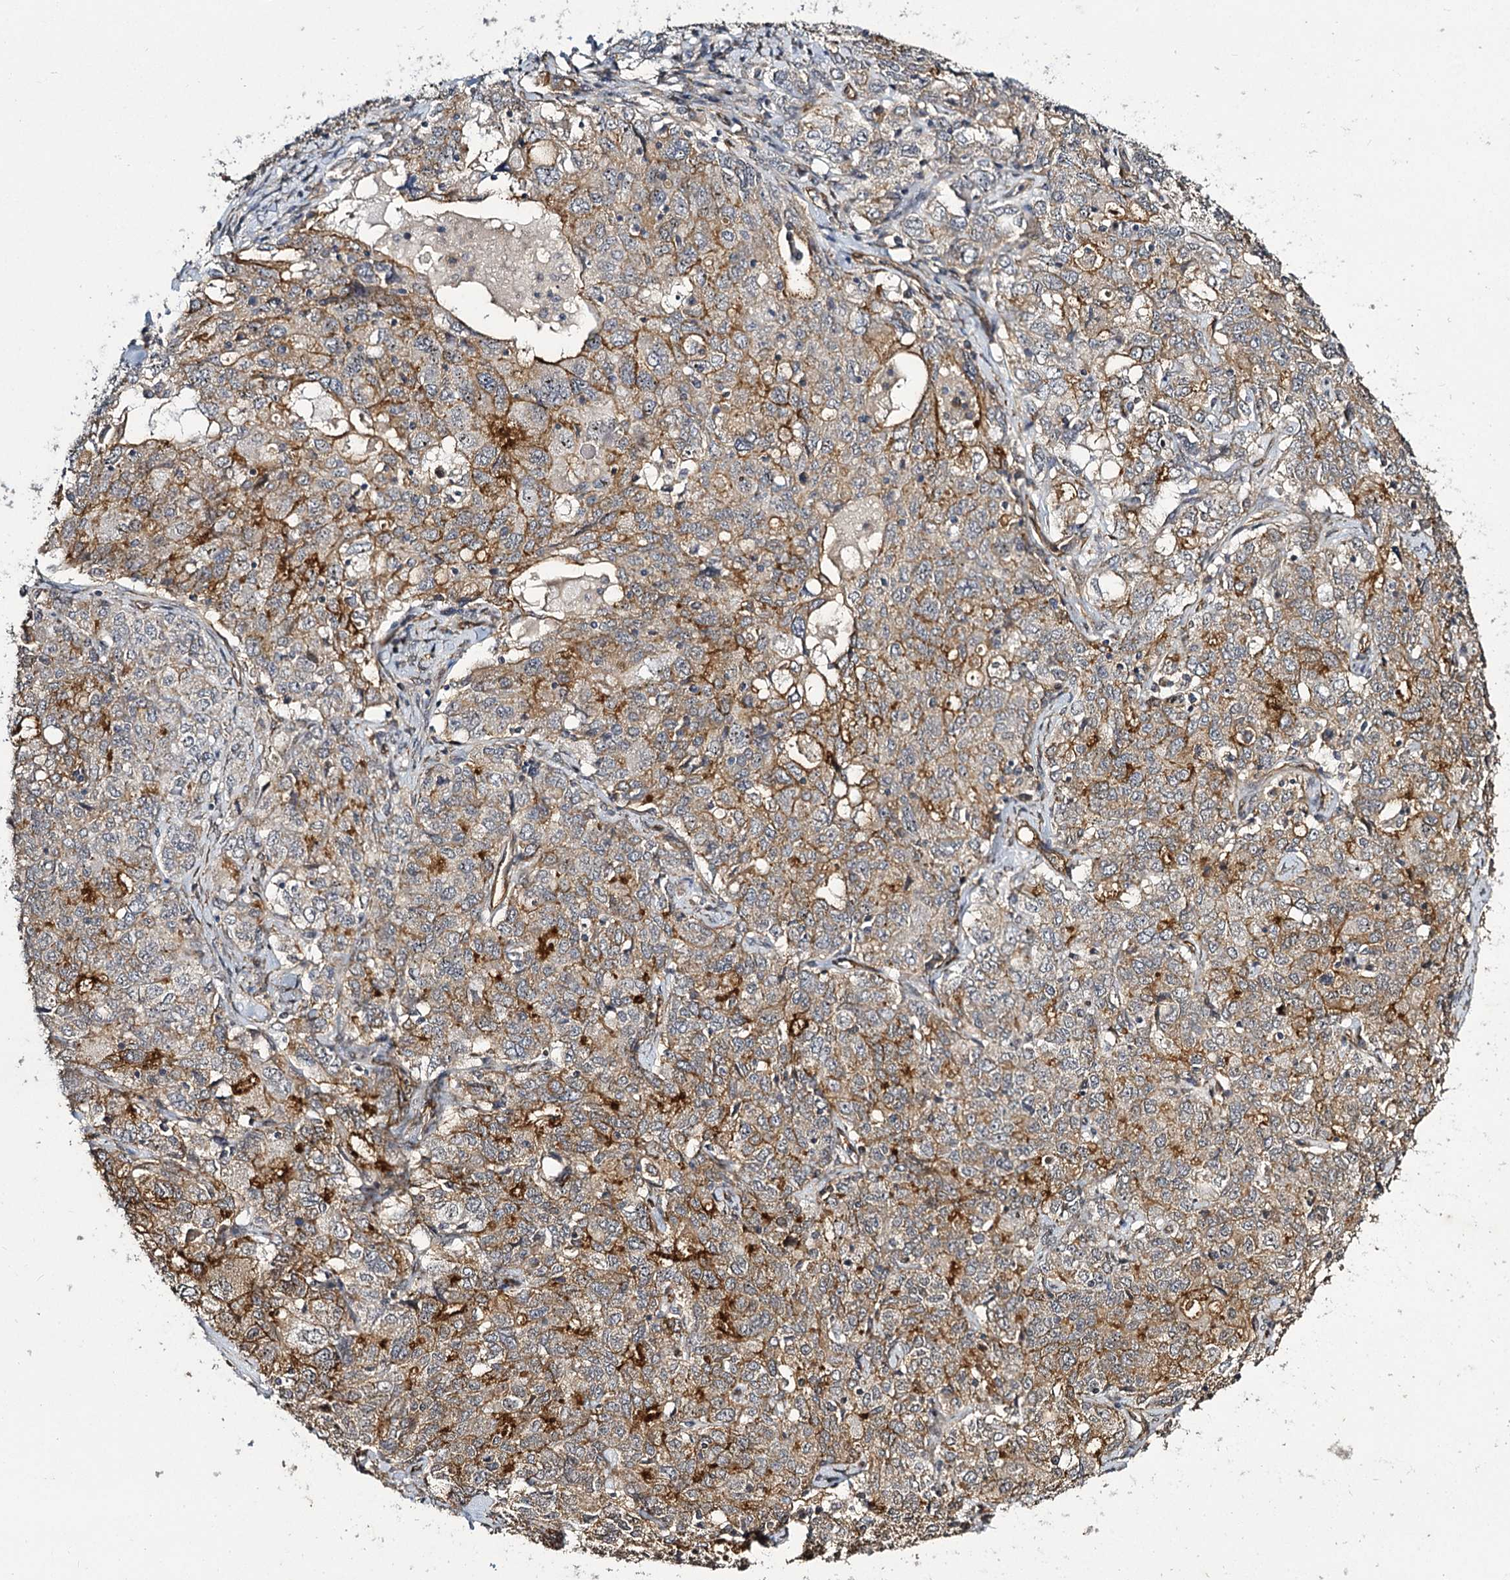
{"staining": {"intensity": "moderate", "quantity": ">75%", "location": "cytoplasmic/membranous"}, "tissue": "ovarian cancer", "cell_type": "Tumor cells", "image_type": "cancer", "snomed": [{"axis": "morphology", "description": "Carcinoma, endometroid"}, {"axis": "topography", "description": "Ovary"}], "caption": "Endometroid carcinoma (ovarian) was stained to show a protein in brown. There is medium levels of moderate cytoplasmic/membranous positivity in approximately >75% of tumor cells.", "gene": "MYO1C", "patient": {"sex": "female", "age": 62}}